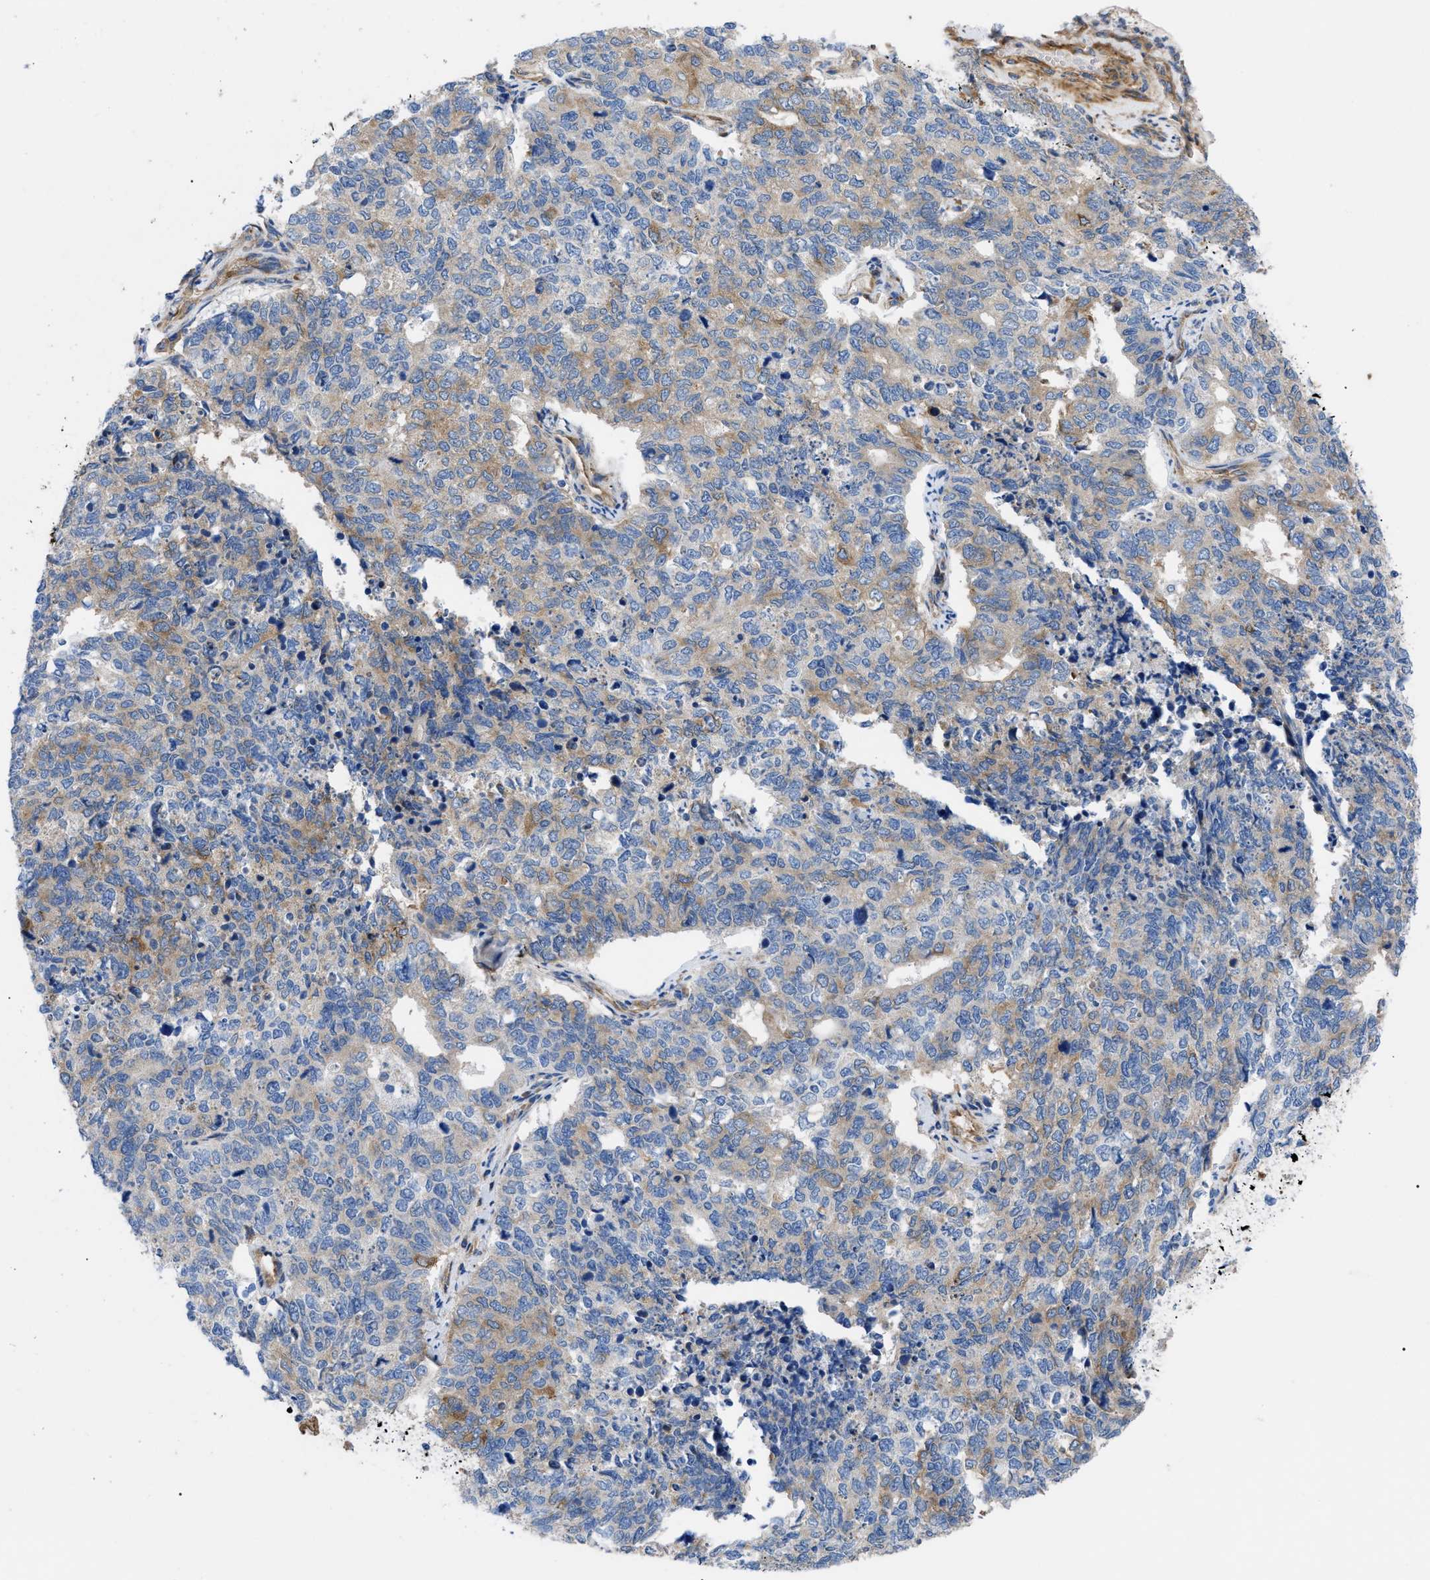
{"staining": {"intensity": "moderate", "quantity": "<25%", "location": "cytoplasmic/membranous"}, "tissue": "cervical cancer", "cell_type": "Tumor cells", "image_type": "cancer", "snomed": [{"axis": "morphology", "description": "Squamous cell carcinoma, NOS"}, {"axis": "topography", "description": "Cervix"}], "caption": "This is a photomicrograph of immunohistochemistry (IHC) staining of squamous cell carcinoma (cervical), which shows moderate positivity in the cytoplasmic/membranous of tumor cells.", "gene": "HSPB8", "patient": {"sex": "female", "age": 63}}